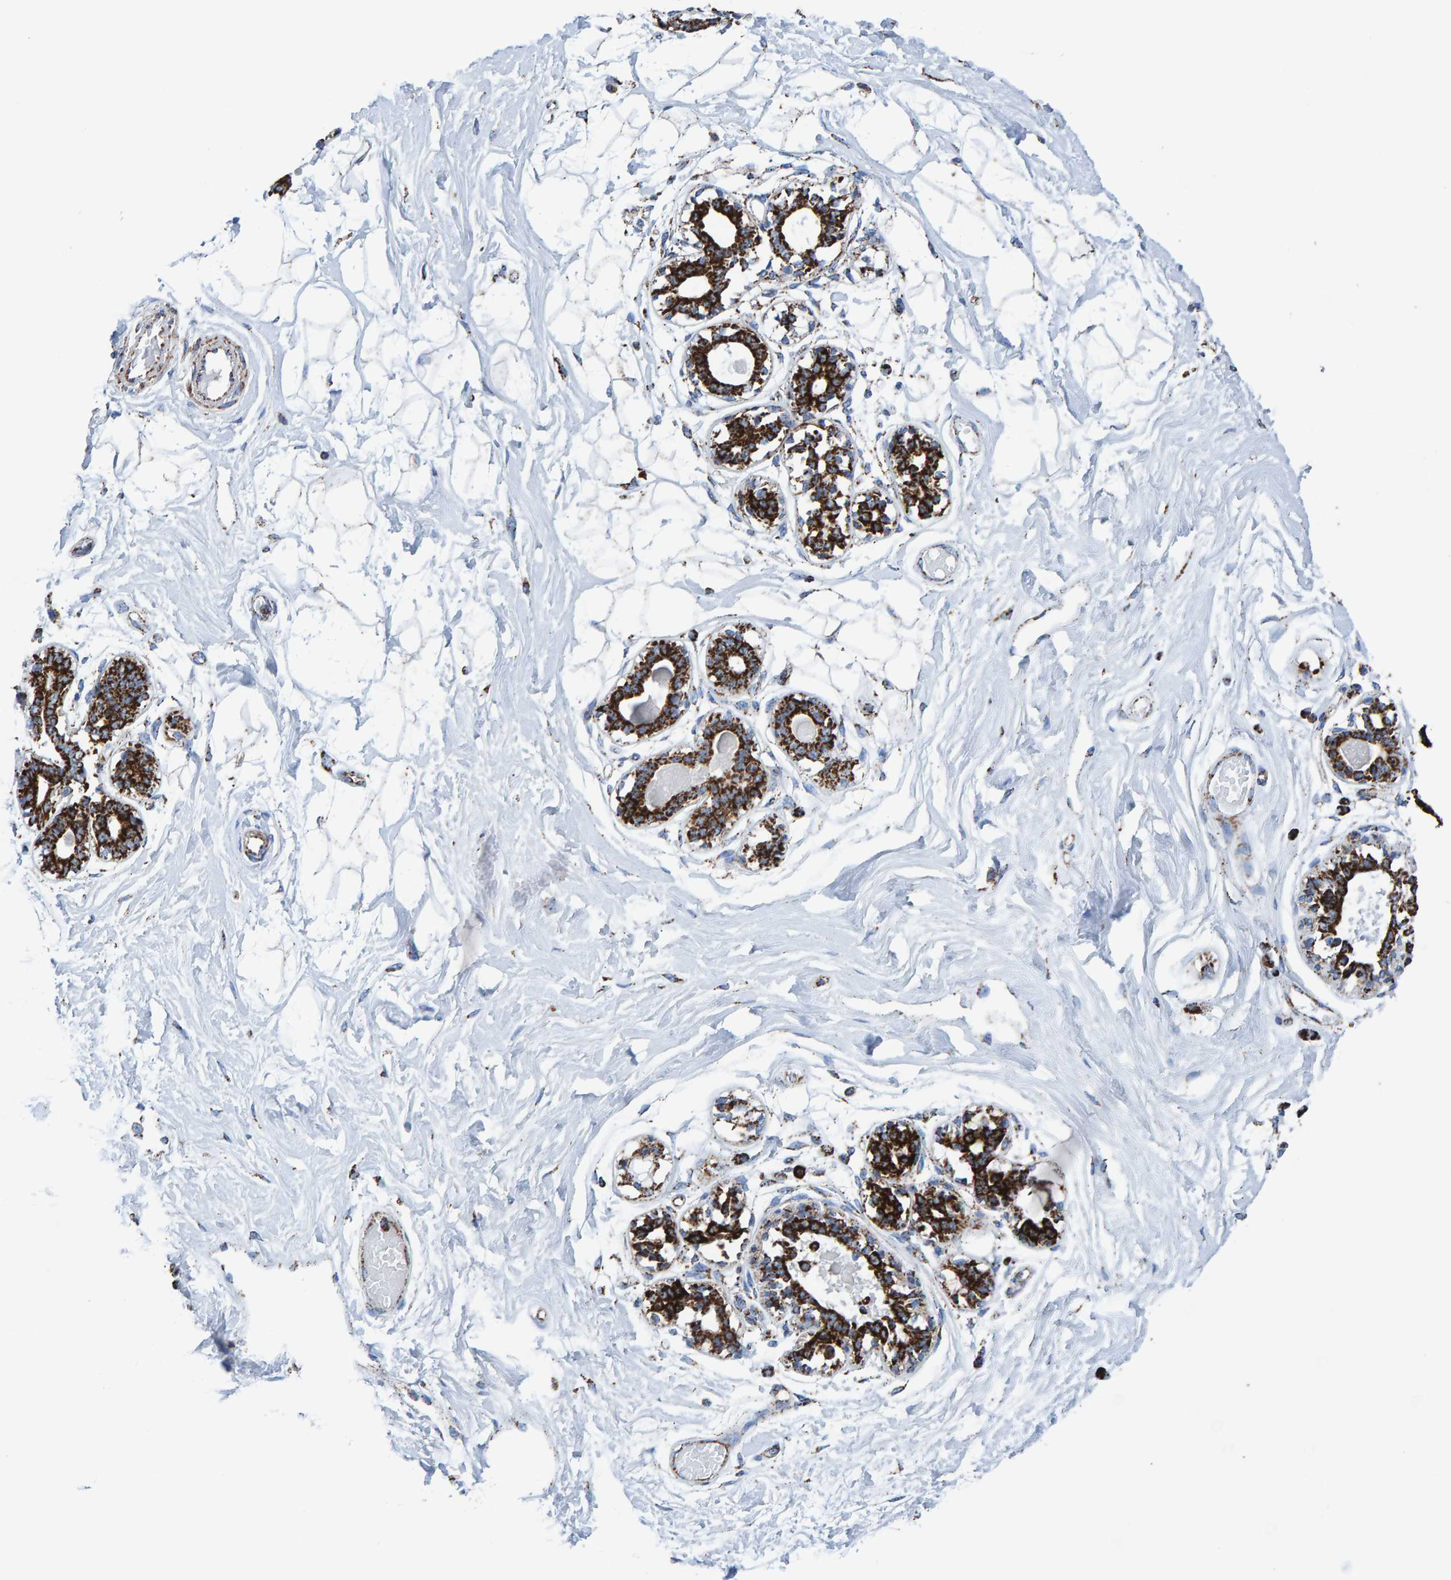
{"staining": {"intensity": "moderate", "quantity": "25%-75%", "location": "cytoplasmic/membranous"}, "tissue": "breast", "cell_type": "Adipocytes", "image_type": "normal", "snomed": [{"axis": "morphology", "description": "Normal tissue, NOS"}, {"axis": "topography", "description": "Breast"}], "caption": "Immunohistochemical staining of benign human breast demonstrates moderate cytoplasmic/membranous protein staining in about 25%-75% of adipocytes. (IHC, brightfield microscopy, high magnification).", "gene": "ENSG00000262660", "patient": {"sex": "female", "age": 45}}